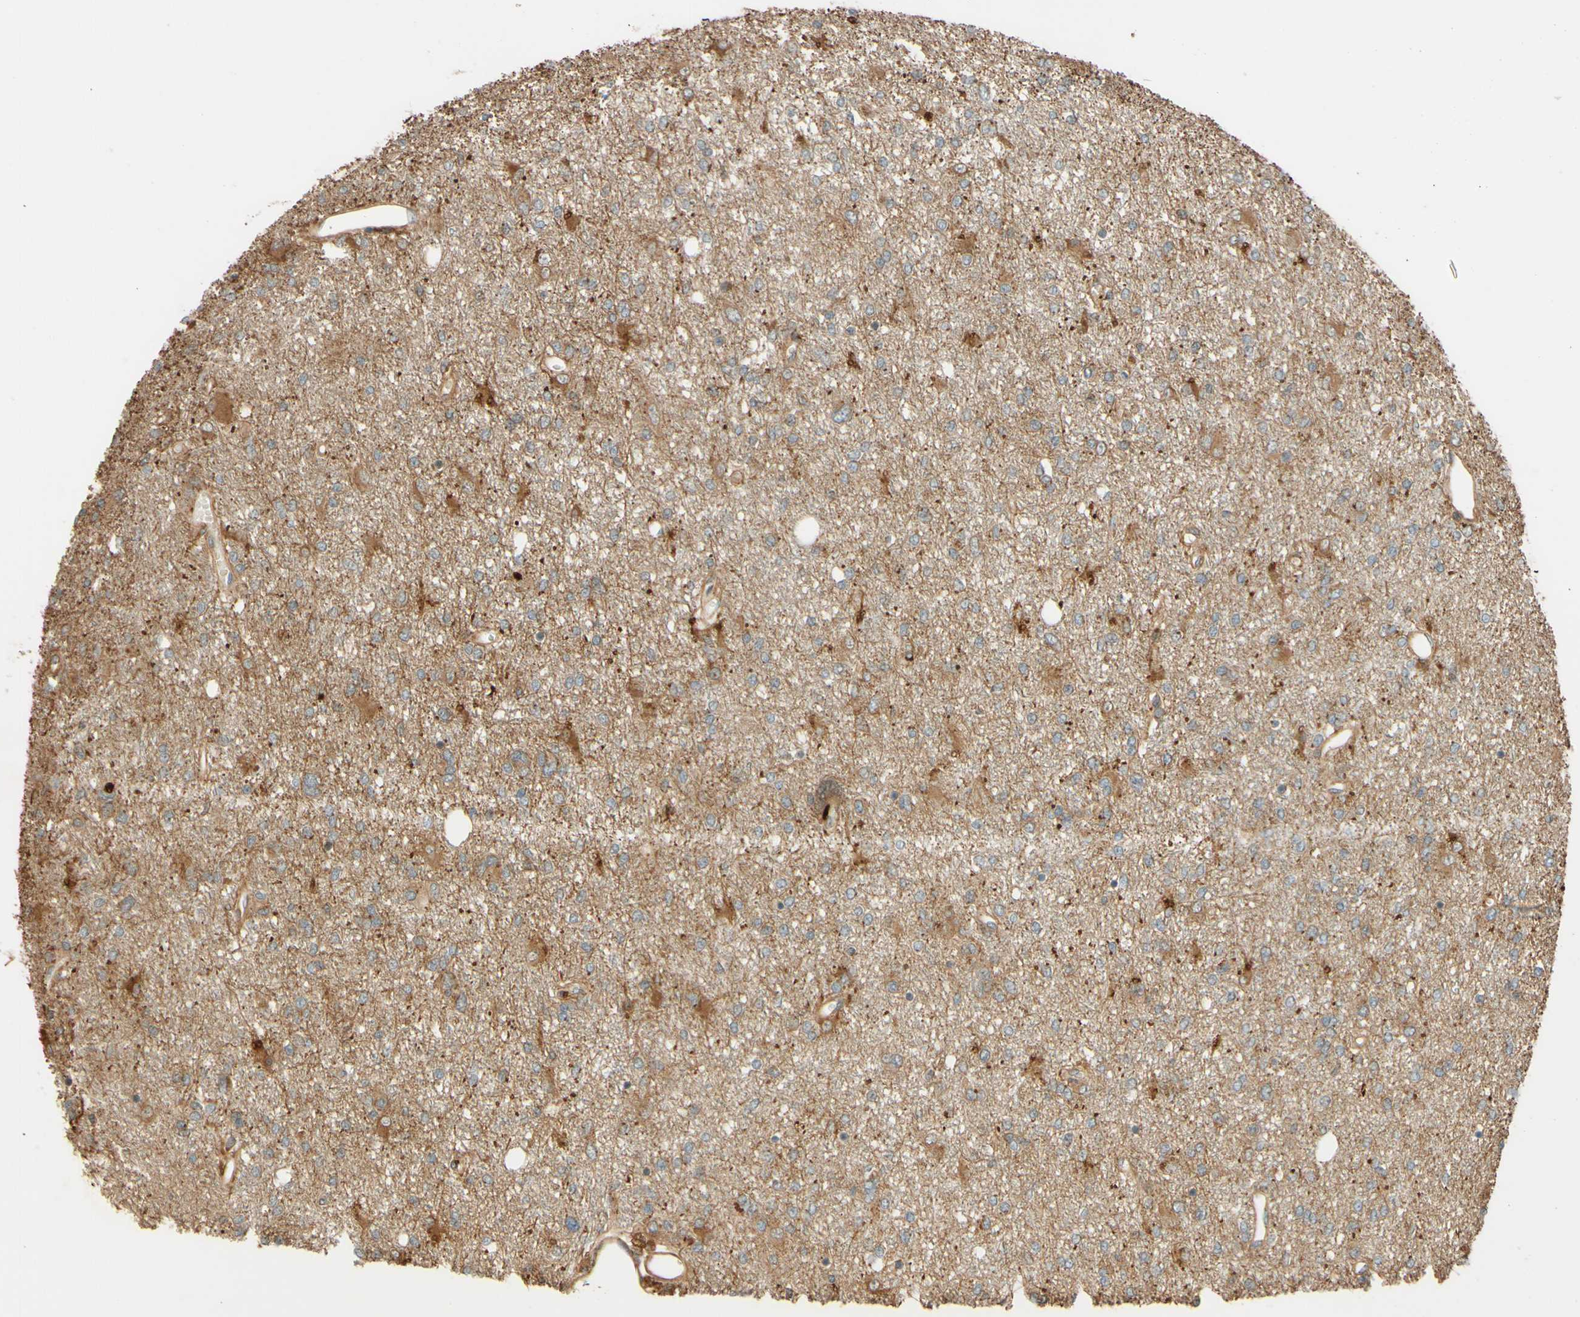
{"staining": {"intensity": "moderate", "quantity": "25%-75%", "location": "cytoplasmic/membranous"}, "tissue": "glioma", "cell_type": "Tumor cells", "image_type": "cancer", "snomed": [{"axis": "morphology", "description": "Glioma, malignant, High grade"}, {"axis": "topography", "description": "Brain"}], "caption": "High-magnification brightfield microscopy of glioma stained with DAB (3,3'-diaminobenzidine) (brown) and counterstained with hematoxylin (blue). tumor cells exhibit moderate cytoplasmic/membranous positivity is seen in about25%-75% of cells.", "gene": "RNF19A", "patient": {"sex": "female", "age": 59}}